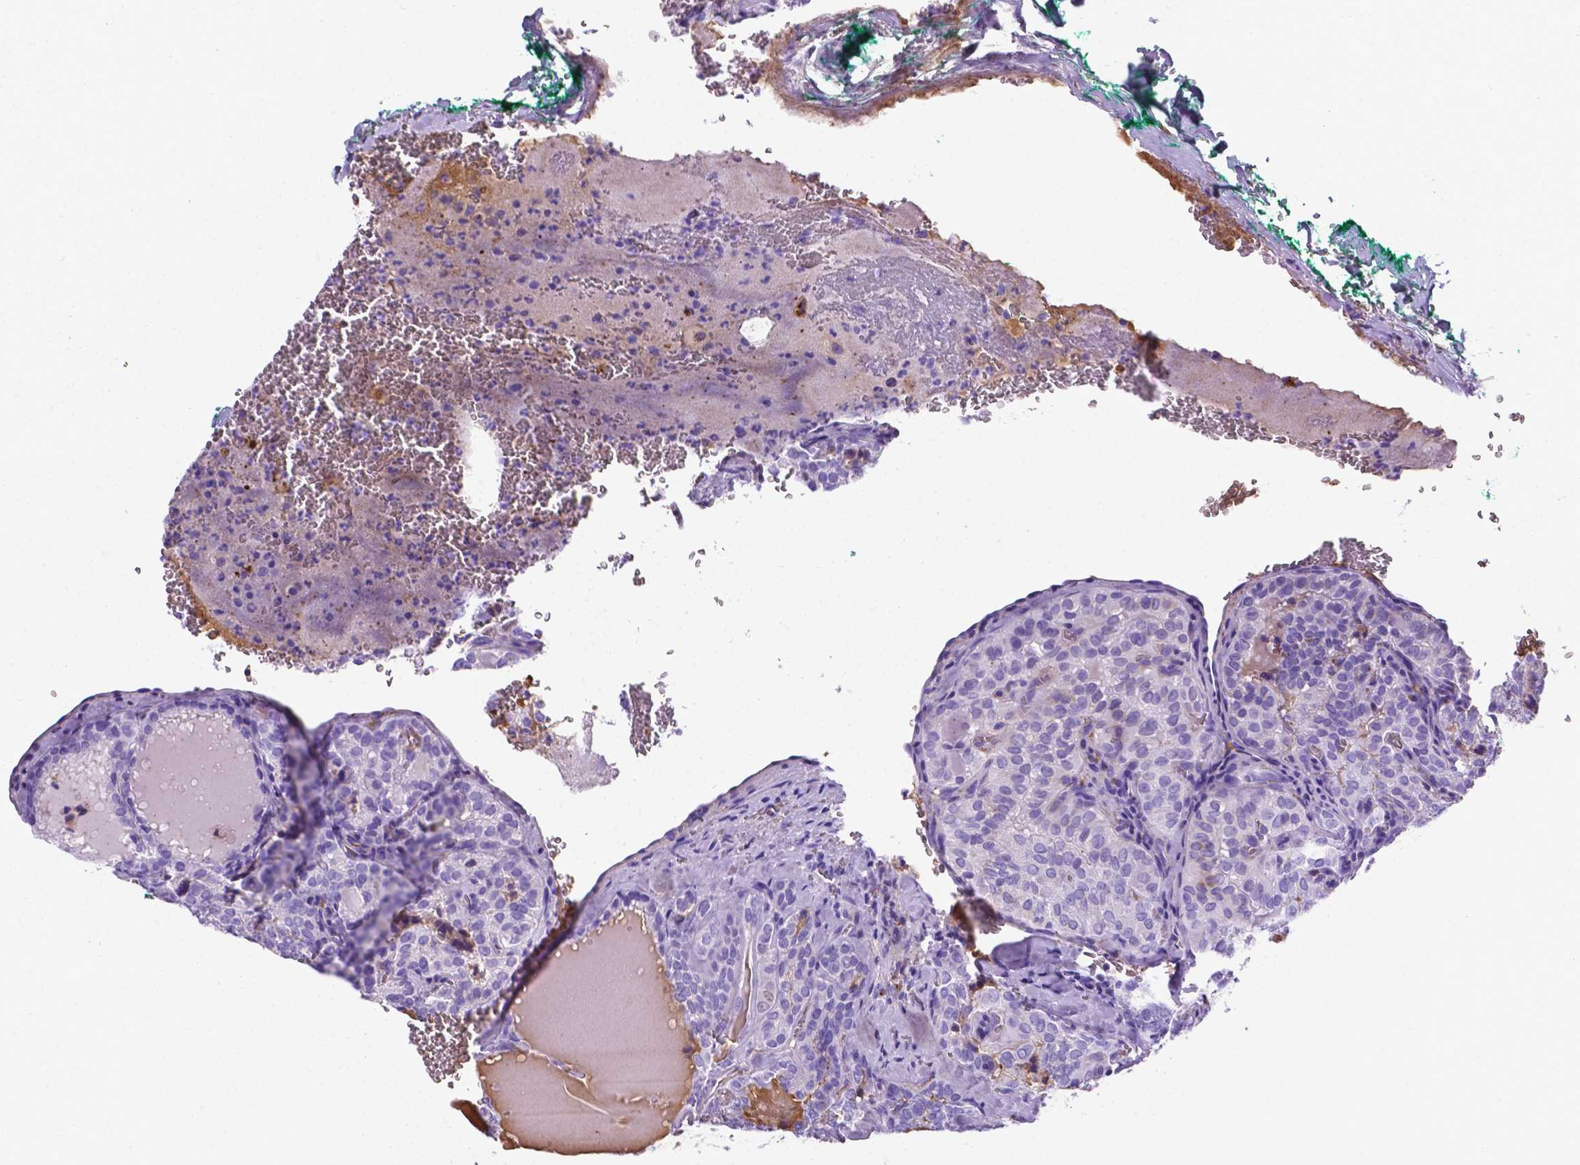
{"staining": {"intensity": "negative", "quantity": "none", "location": "none"}, "tissue": "thyroid cancer", "cell_type": "Tumor cells", "image_type": "cancer", "snomed": [{"axis": "morphology", "description": "Papillary adenocarcinoma, NOS"}, {"axis": "topography", "description": "Thyroid gland"}], "caption": "Tumor cells show no significant protein expression in thyroid cancer (papillary adenocarcinoma). (DAB immunohistochemistry visualized using brightfield microscopy, high magnification).", "gene": "APOE", "patient": {"sex": "female", "age": 41}}